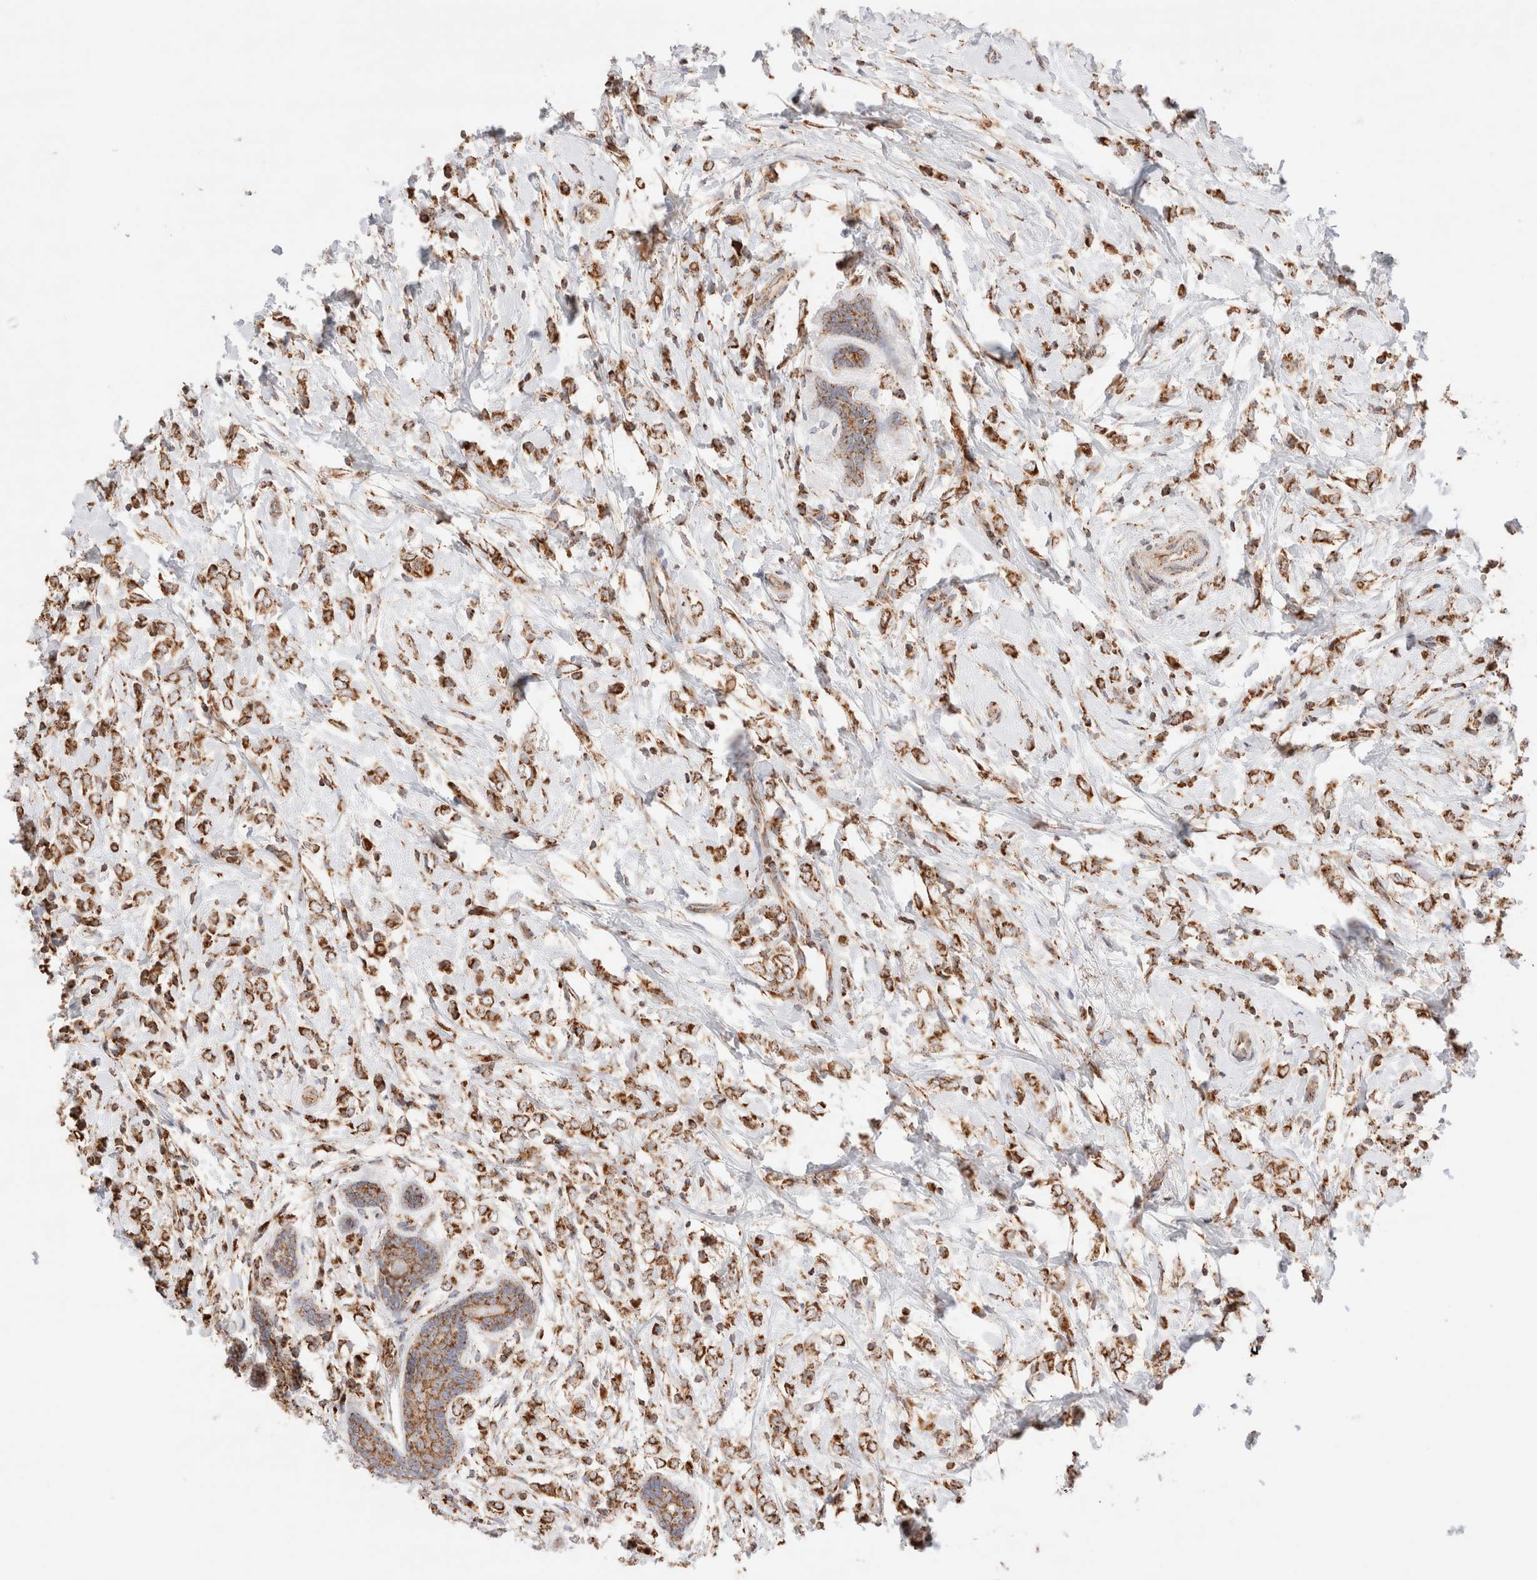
{"staining": {"intensity": "moderate", "quantity": ">75%", "location": "cytoplasmic/membranous"}, "tissue": "breast cancer", "cell_type": "Tumor cells", "image_type": "cancer", "snomed": [{"axis": "morphology", "description": "Normal tissue, NOS"}, {"axis": "morphology", "description": "Lobular carcinoma"}, {"axis": "topography", "description": "Breast"}], "caption": "Breast cancer was stained to show a protein in brown. There is medium levels of moderate cytoplasmic/membranous expression in approximately >75% of tumor cells.", "gene": "TMPPE", "patient": {"sex": "female", "age": 47}}